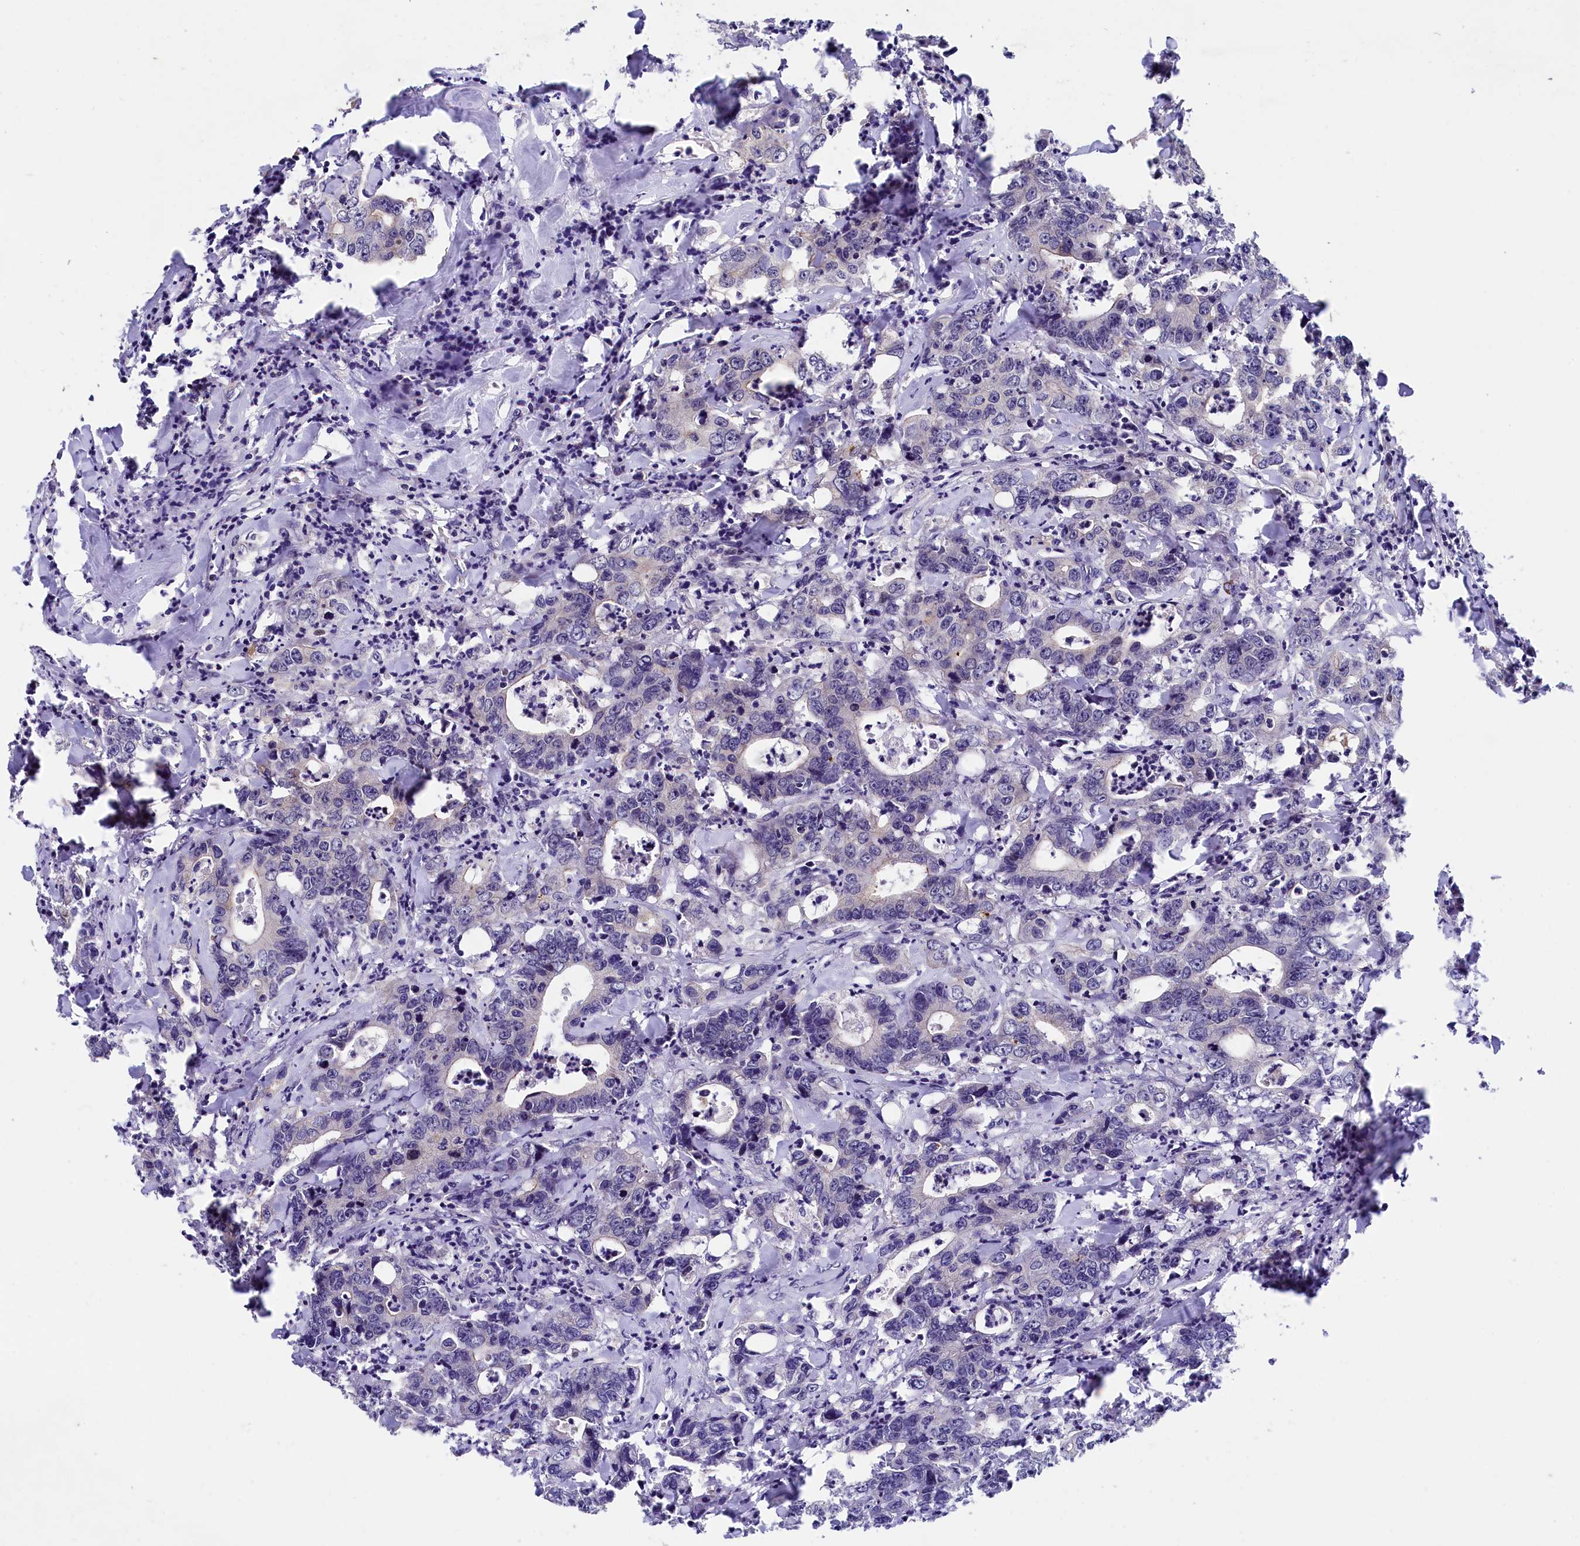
{"staining": {"intensity": "negative", "quantity": "none", "location": "none"}, "tissue": "colorectal cancer", "cell_type": "Tumor cells", "image_type": "cancer", "snomed": [{"axis": "morphology", "description": "Adenocarcinoma, NOS"}, {"axis": "topography", "description": "Colon"}], "caption": "DAB (3,3'-diaminobenzidine) immunohistochemical staining of colorectal cancer (adenocarcinoma) demonstrates no significant expression in tumor cells.", "gene": "ARL14EP", "patient": {"sex": "female", "age": 75}}